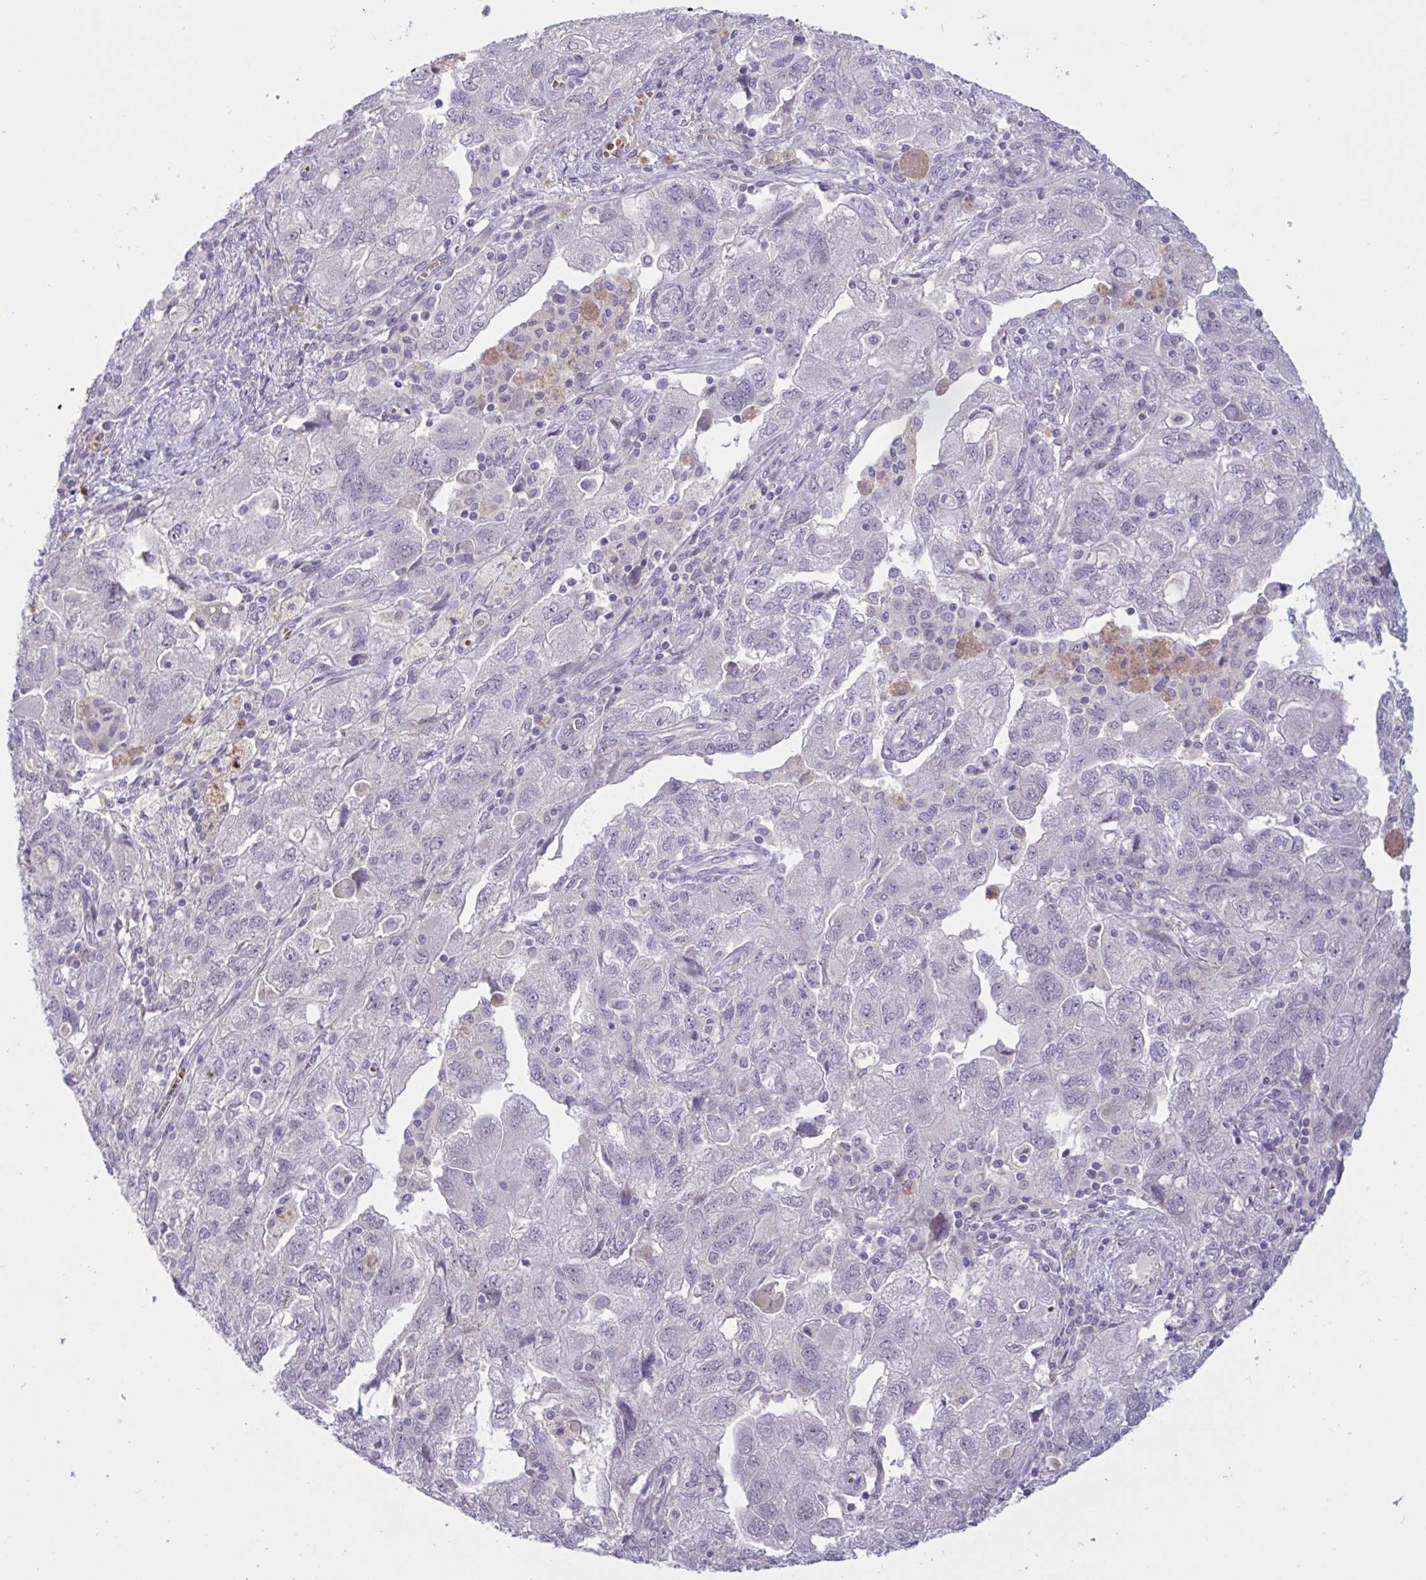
{"staining": {"intensity": "negative", "quantity": "none", "location": "none"}, "tissue": "ovarian cancer", "cell_type": "Tumor cells", "image_type": "cancer", "snomed": [{"axis": "morphology", "description": "Carcinoma, NOS"}, {"axis": "morphology", "description": "Cystadenocarcinoma, serous, NOS"}, {"axis": "topography", "description": "Ovary"}], "caption": "Immunohistochemistry (IHC) photomicrograph of carcinoma (ovarian) stained for a protein (brown), which displays no expression in tumor cells.", "gene": "RFPL4B", "patient": {"sex": "female", "age": 69}}